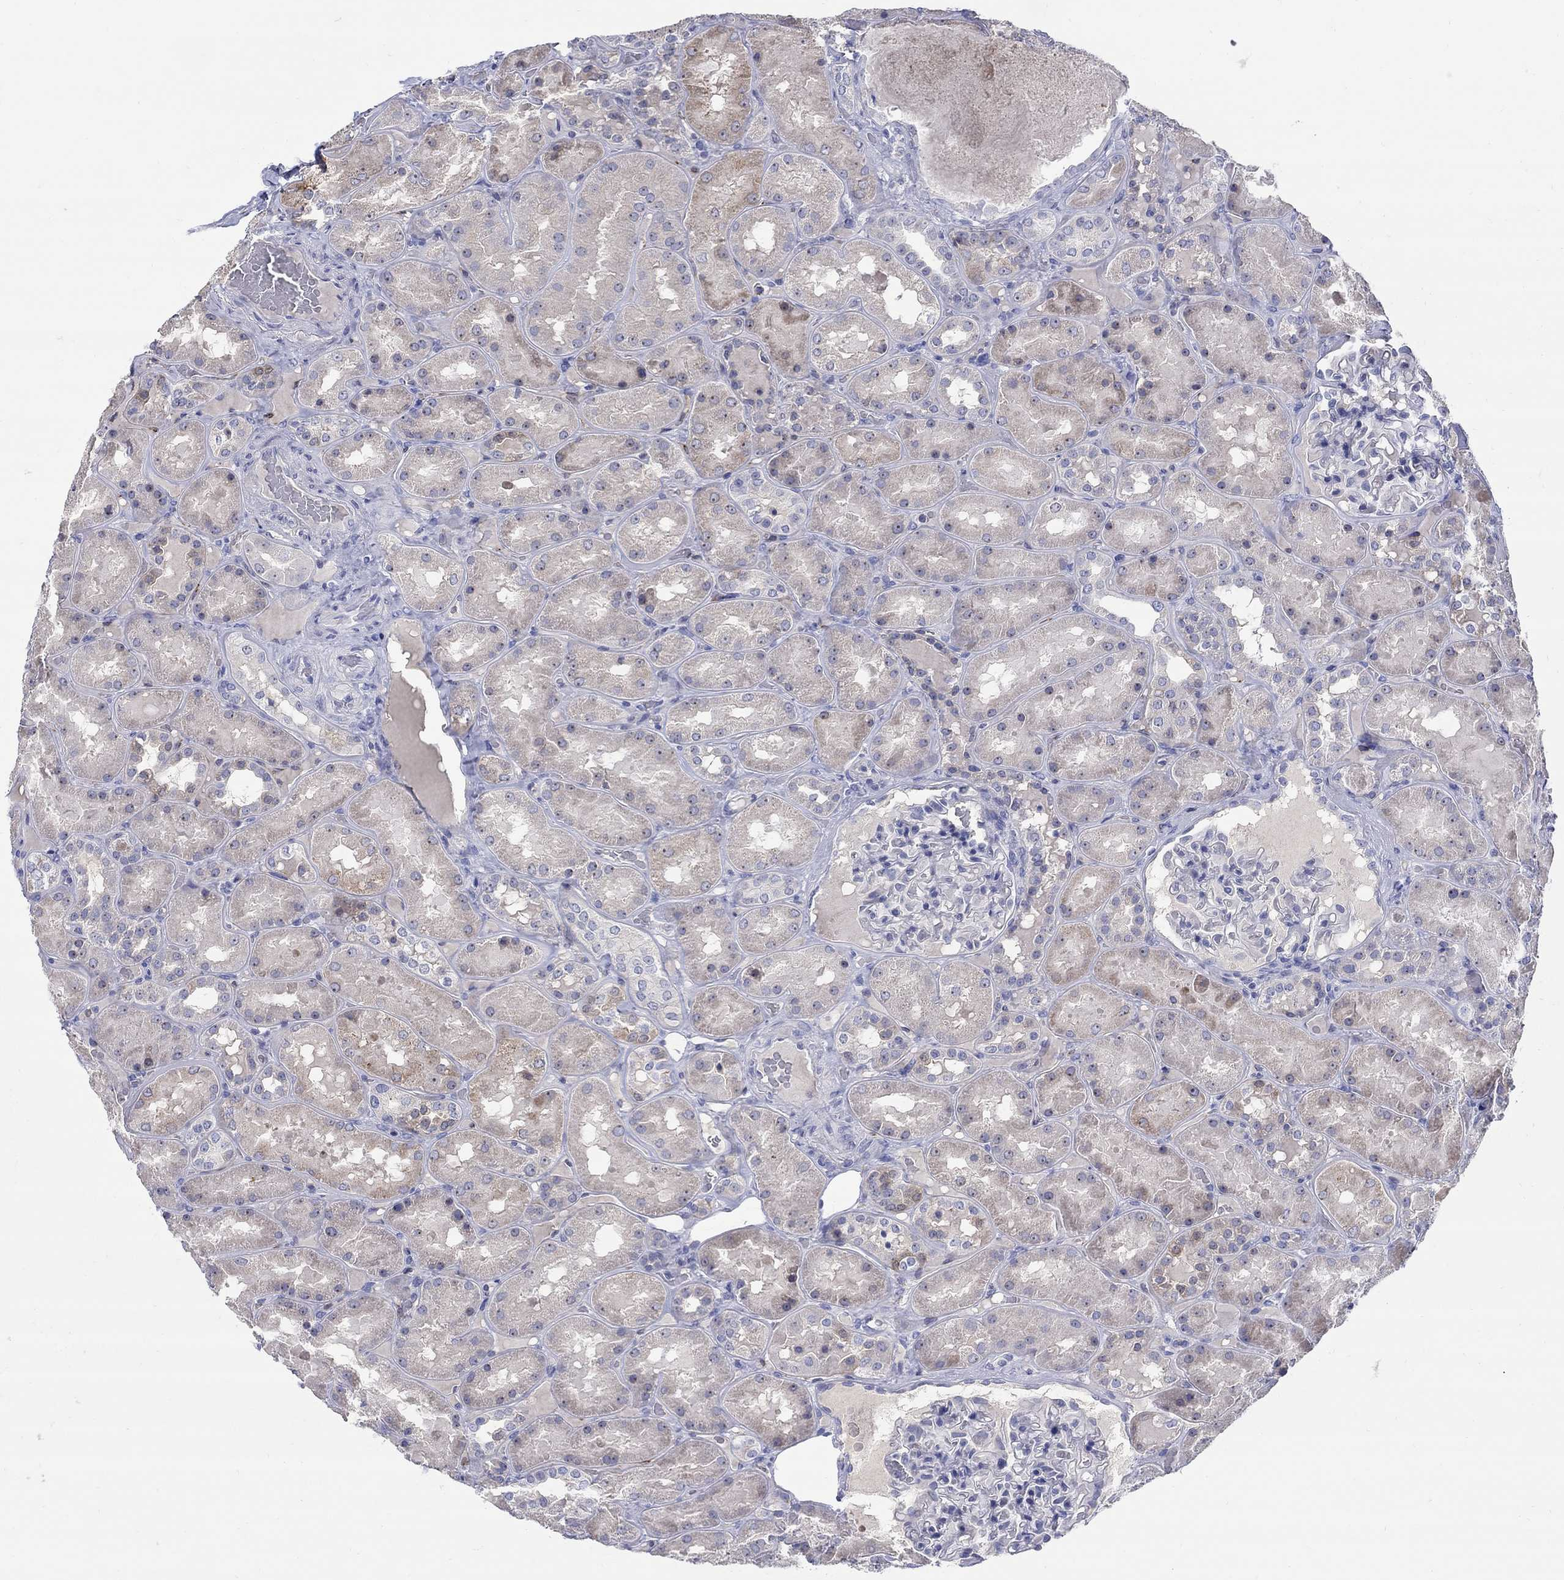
{"staining": {"intensity": "negative", "quantity": "none", "location": "none"}, "tissue": "kidney", "cell_type": "Cells in glomeruli", "image_type": "normal", "snomed": [{"axis": "morphology", "description": "Normal tissue, NOS"}, {"axis": "topography", "description": "Kidney"}], "caption": "Immunohistochemistry of benign human kidney exhibits no expression in cells in glomeruli. (DAB (3,3'-diaminobenzidine) immunohistochemistry (IHC) with hematoxylin counter stain).", "gene": "REEP2", "patient": {"sex": "male", "age": 73}}